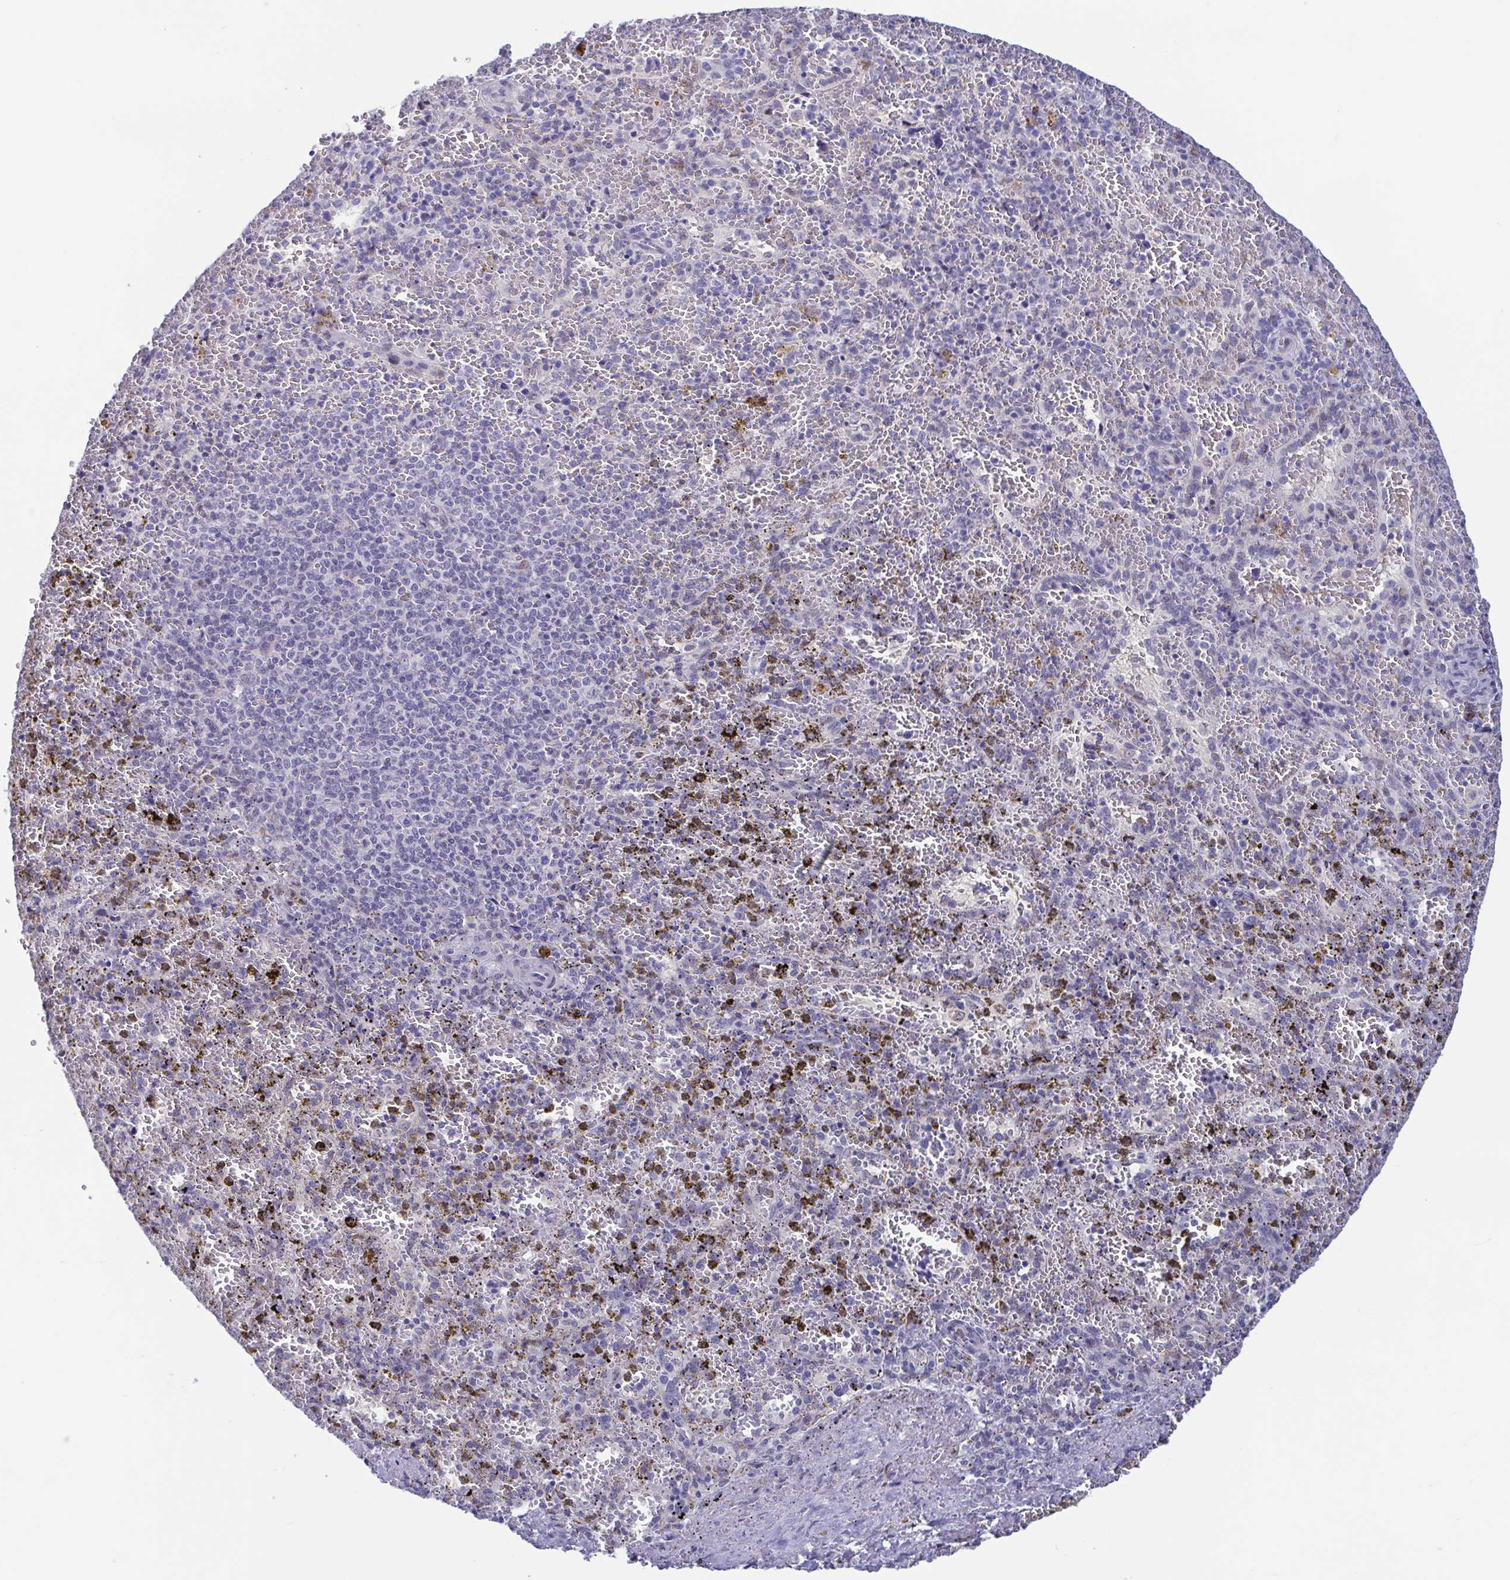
{"staining": {"intensity": "negative", "quantity": "none", "location": "none"}, "tissue": "spleen", "cell_type": "Cells in red pulp", "image_type": "normal", "snomed": [{"axis": "morphology", "description": "Normal tissue, NOS"}, {"axis": "topography", "description": "Spleen"}], "caption": "Immunohistochemistry photomicrograph of unremarkable spleen: human spleen stained with DAB reveals no significant protein expression in cells in red pulp. Nuclei are stained in blue.", "gene": "PERM1", "patient": {"sex": "female", "age": 50}}